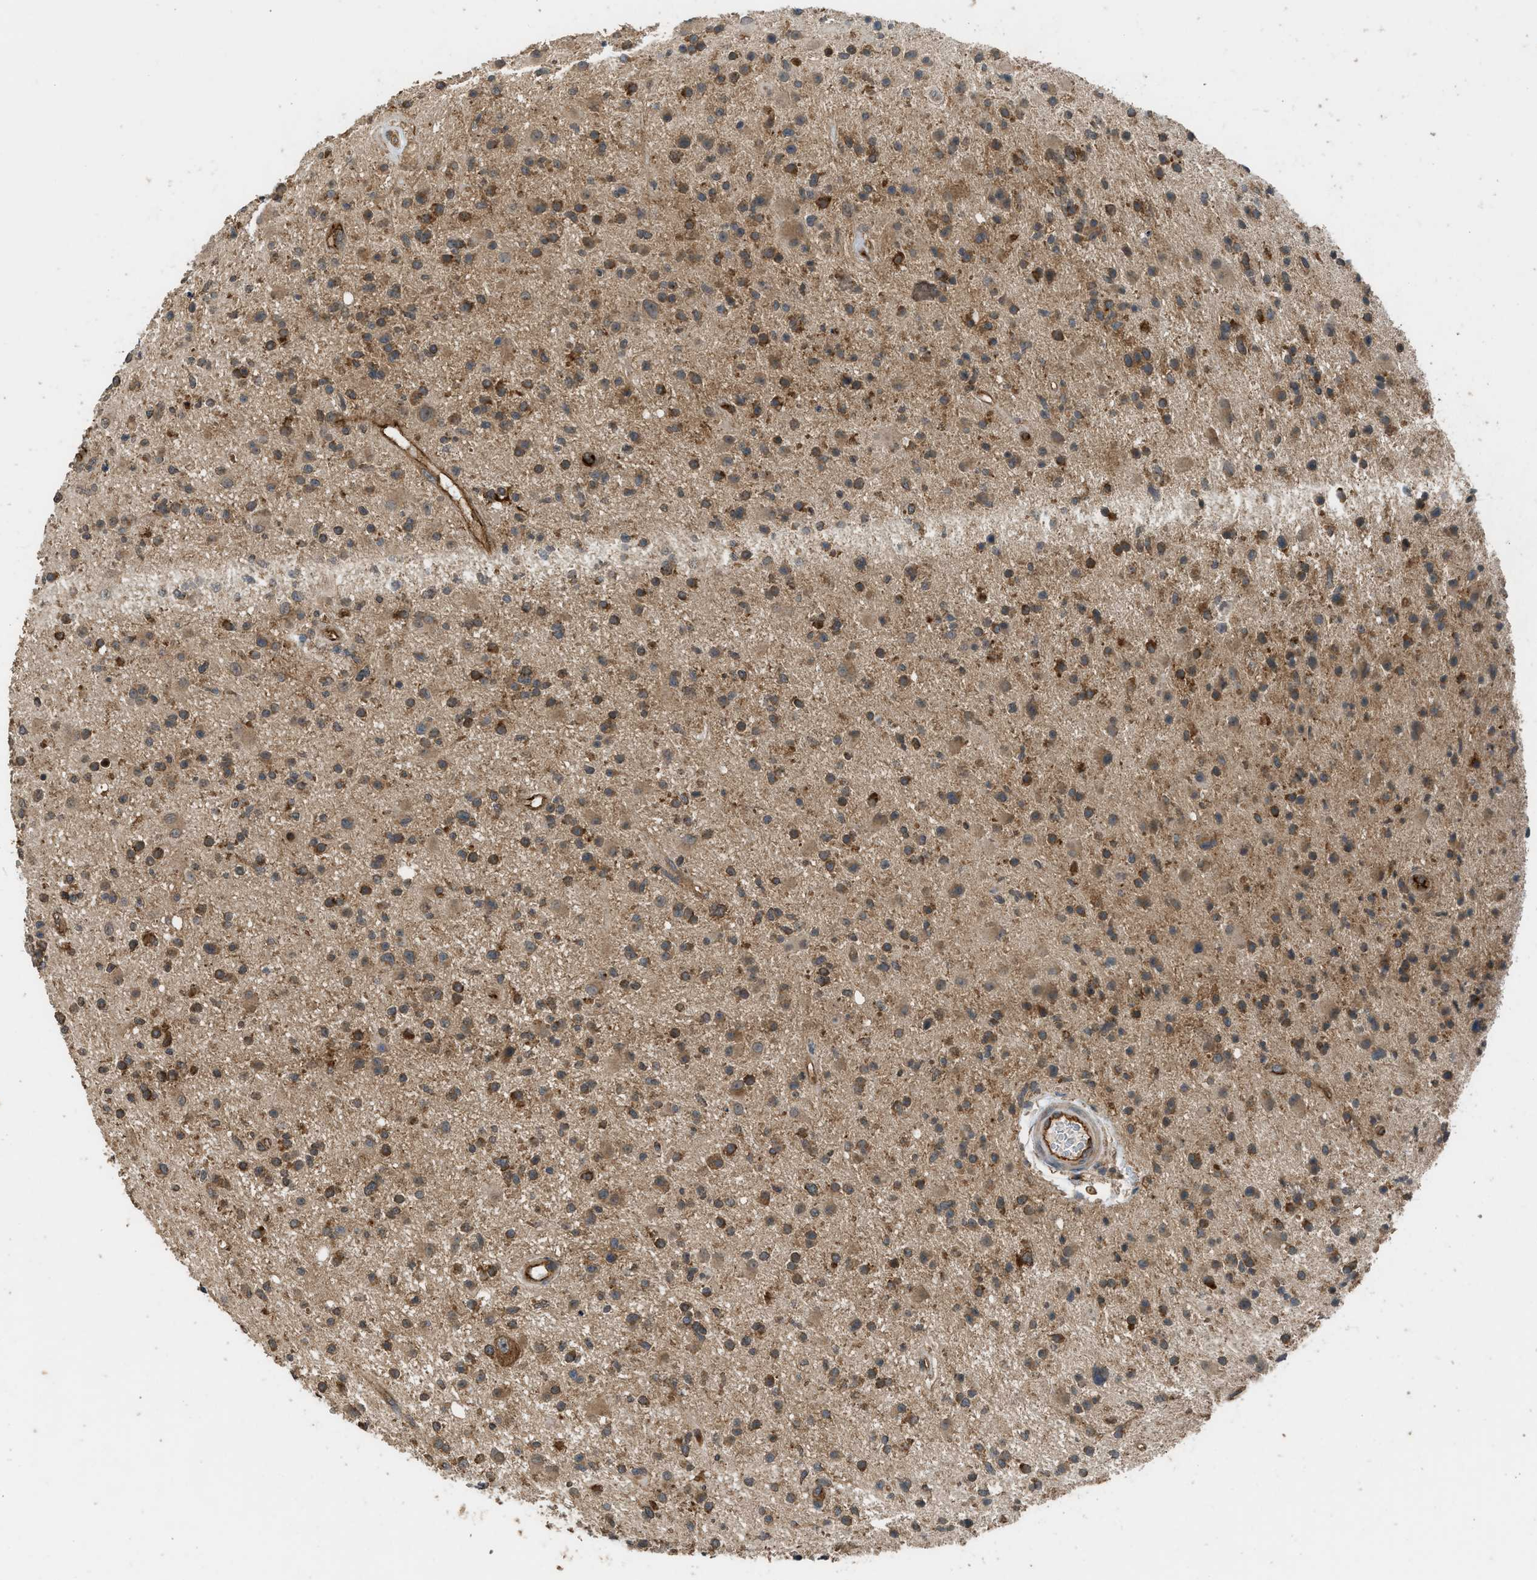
{"staining": {"intensity": "moderate", "quantity": ">75%", "location": "cytoplasmic/membranous"}, "tissue": "glioma", "cell_type": "Tumor cells", "image_type": "cancer", "snomed": [{"axis": "morphology", "description": "Glioma, malignant, High grade"}, {"axis": "topography", "description": "Brain"}], "caption": "Protein expression by immunohistochemistry shows moderate cytoplasmic/membranous staining in about >75% of tumor cells in glioma. (brown staining indicates protein expression, while blue staining denotes nuclei).", "gene": "HIP1R", "patient": {"sex": "male", "age": 33}}